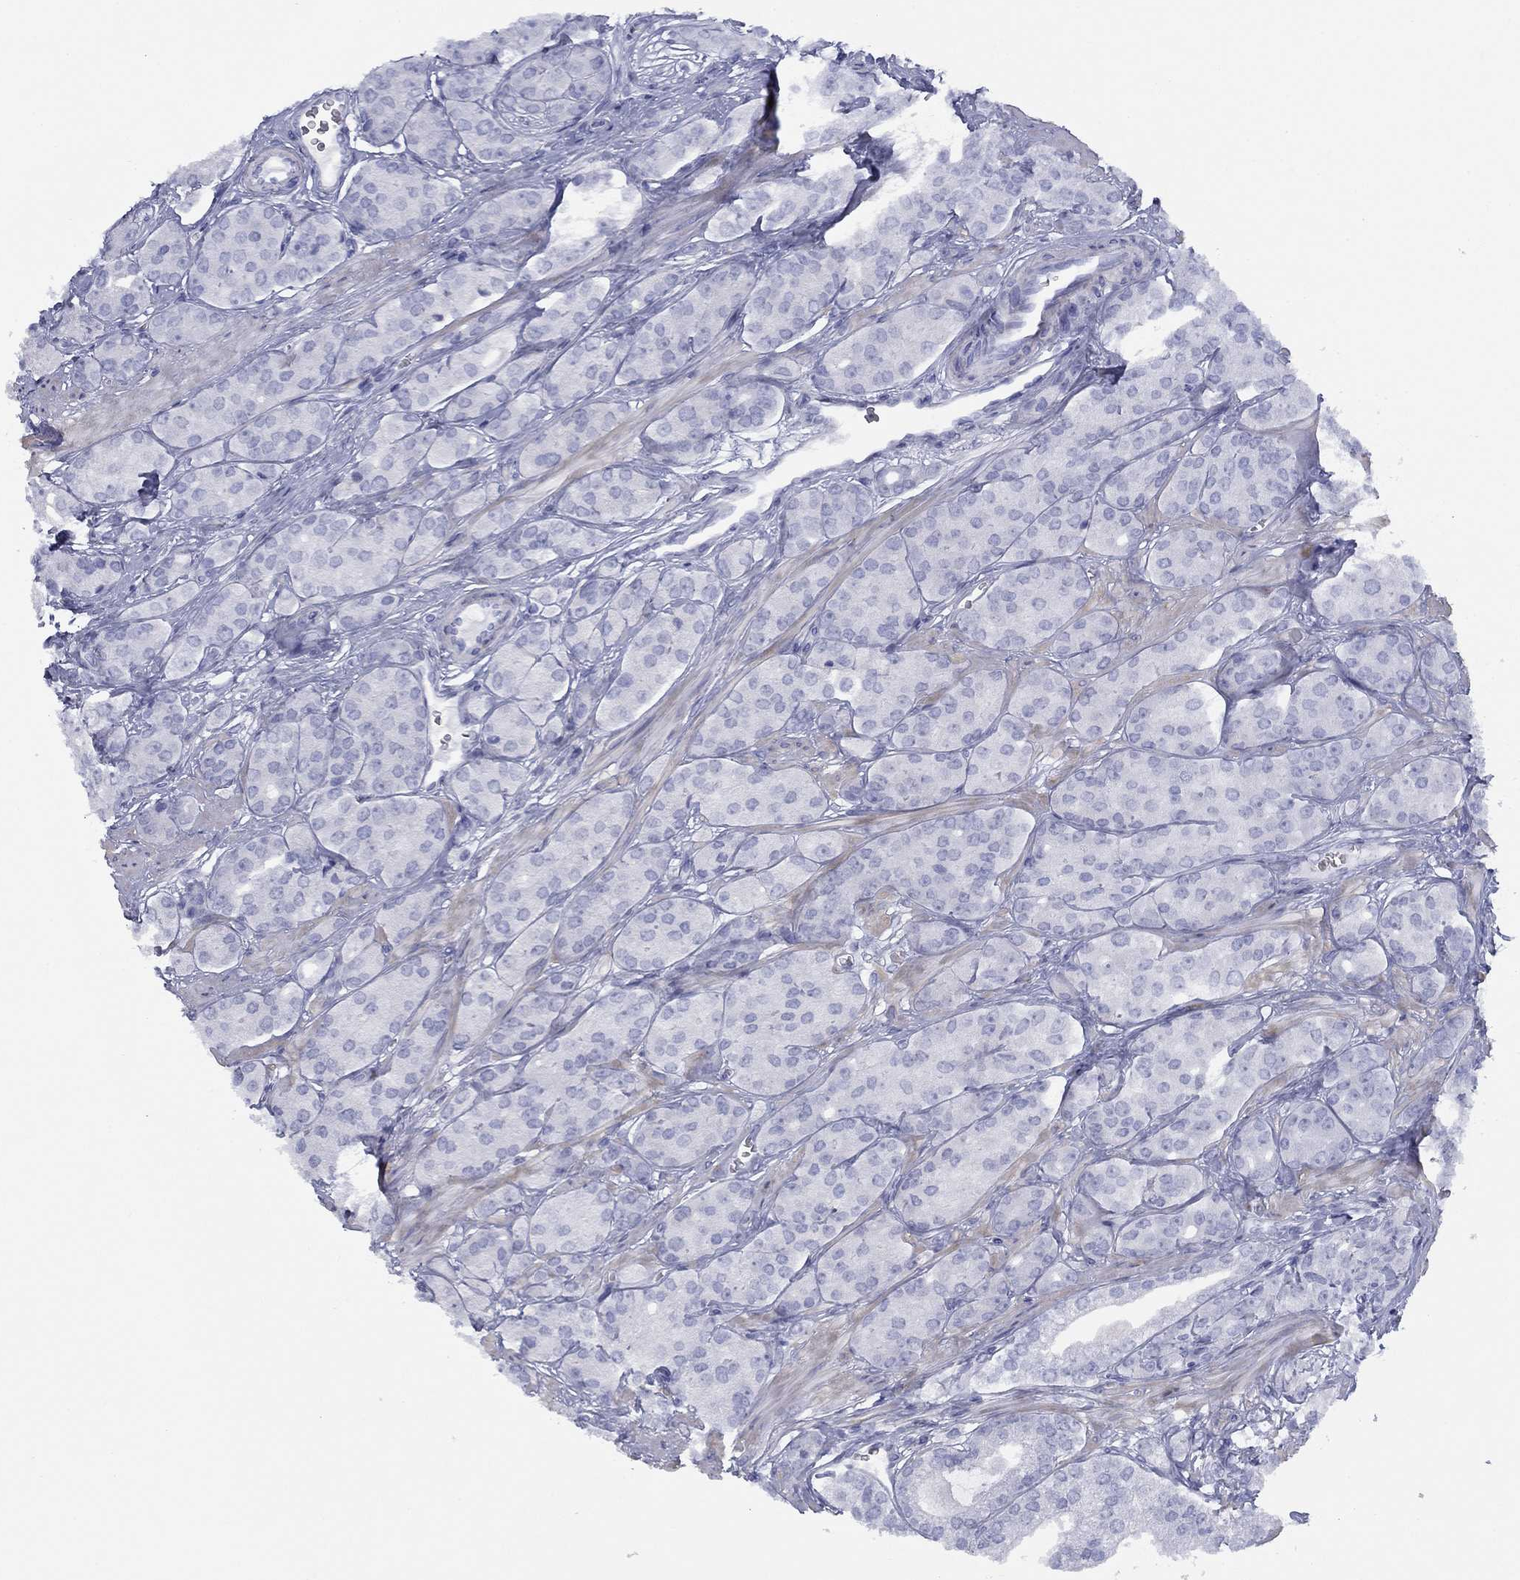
{"staining": {"intensity": "negative", "quantity": "none", "location": "none"}, "tissue": "prostate cancer", "cell_type": "Tumor cells", "image_type": "cancer", "snomed": [{"axis": "morphology", "description": "Adenocarcinoma, NOS"}, {"axis": "topography", "description": "Prostate"}], "caption": "IHC histopathology image of neoplastic tissue: human prostate cancer stained with DAB exhibits no significant protein staining in tumor cells. The staining was performed using DAB to visualize the protein expression in brown, while the nuclei were stained in blue with hematoxylin (Magnification: 20x).", "gene": "TIGD4", "patient": {"sex": "male", "age": 67}}